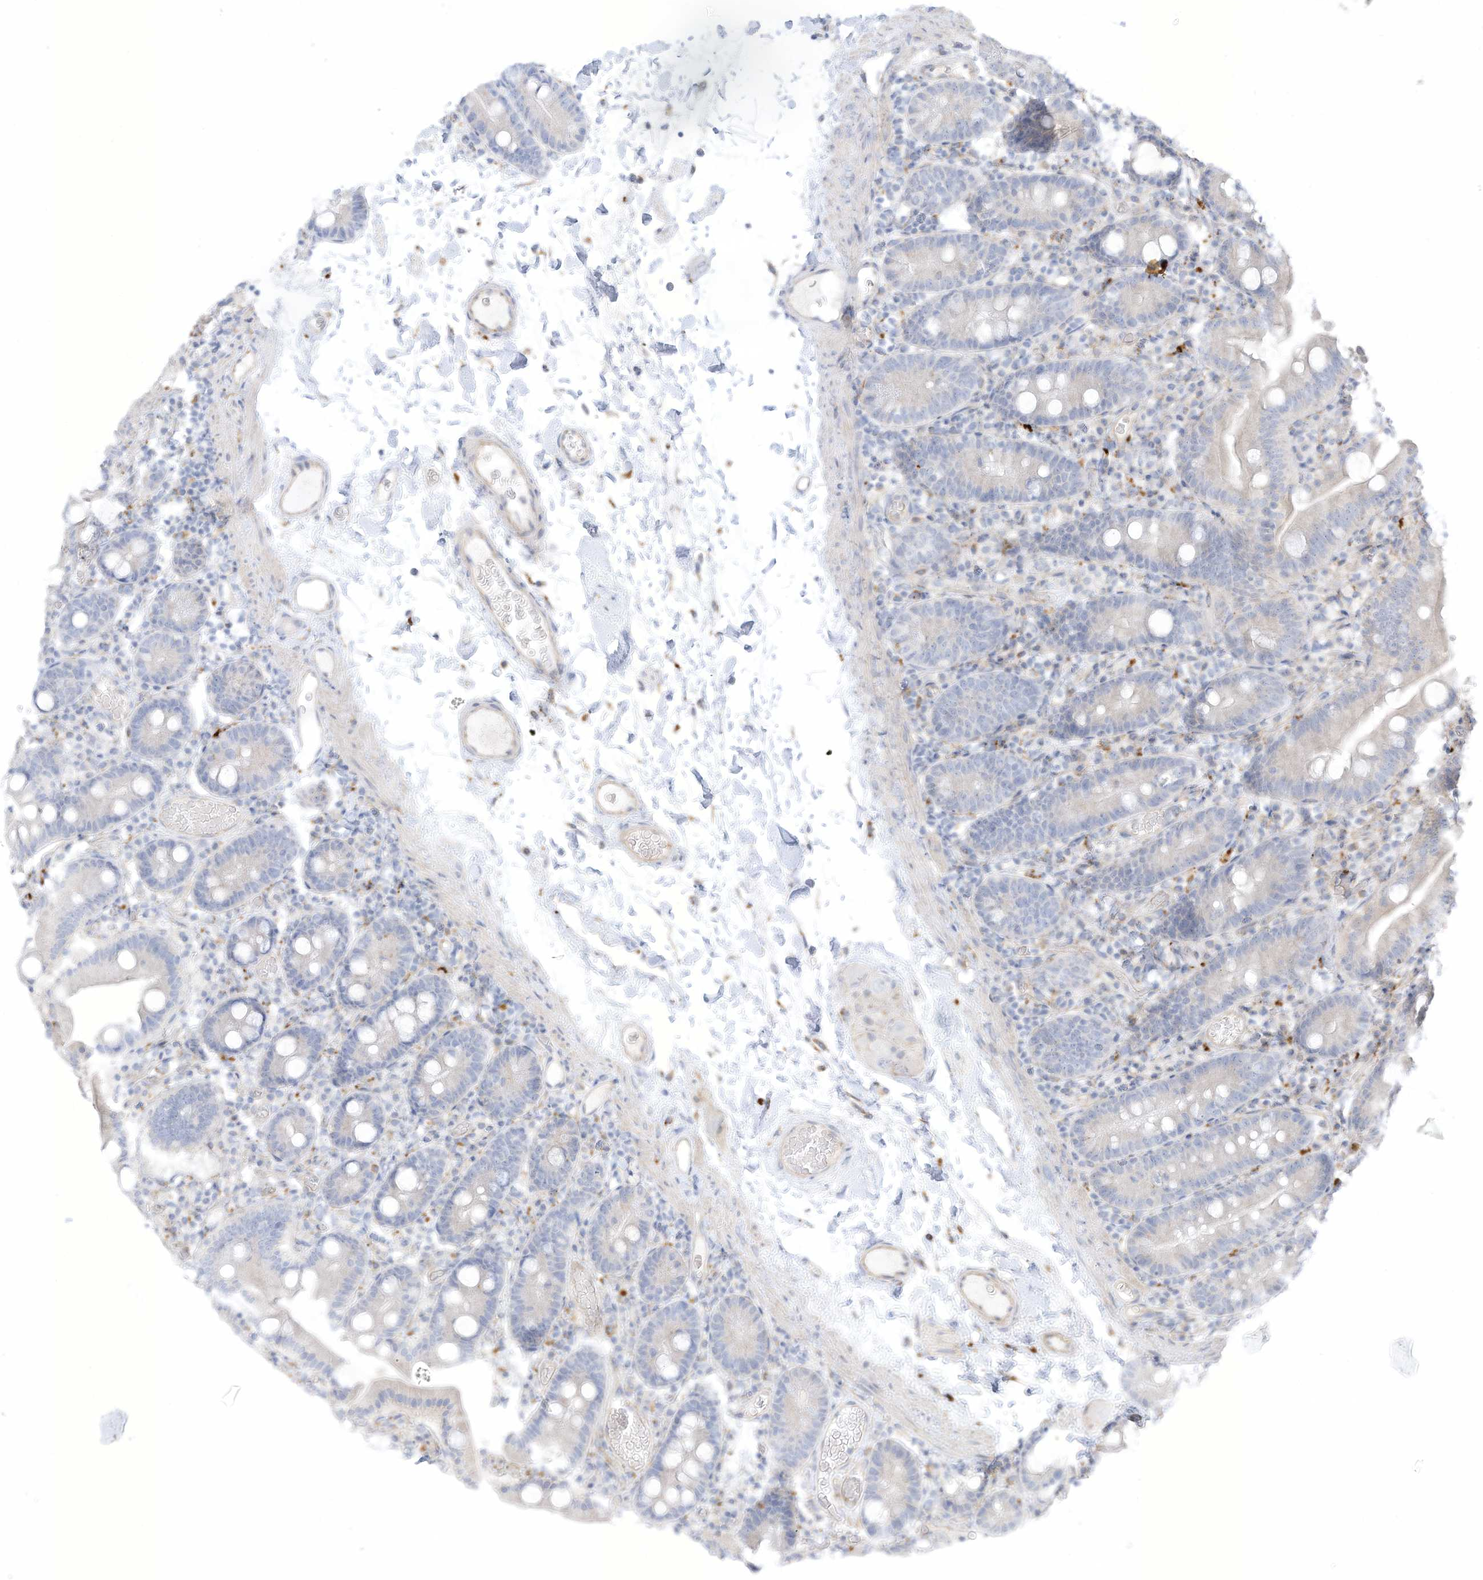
{"staining": {"intensity": "negative", "quantity": "none", "location": "none"}, "tissue": "duodenum", "cell_type": "Glandular cells", "image_type": "normal", "snomed": [{"axis": "morphology", "description": "Normal tissue, NOS"}, {"axis": "topography", "description": "Duodenum"}], "caption": "Photomicrograph shows no protein staining in glandular cells of benign duodenum. (Stains: DAB (3,3'-diaminobenzidine) immunohistochemistry with hematoxylin counter stain, Microscopy: brightfield microscopy at high magnification).", "gene": "TAL2", "patient": {"sex": "male", "age": 55}}